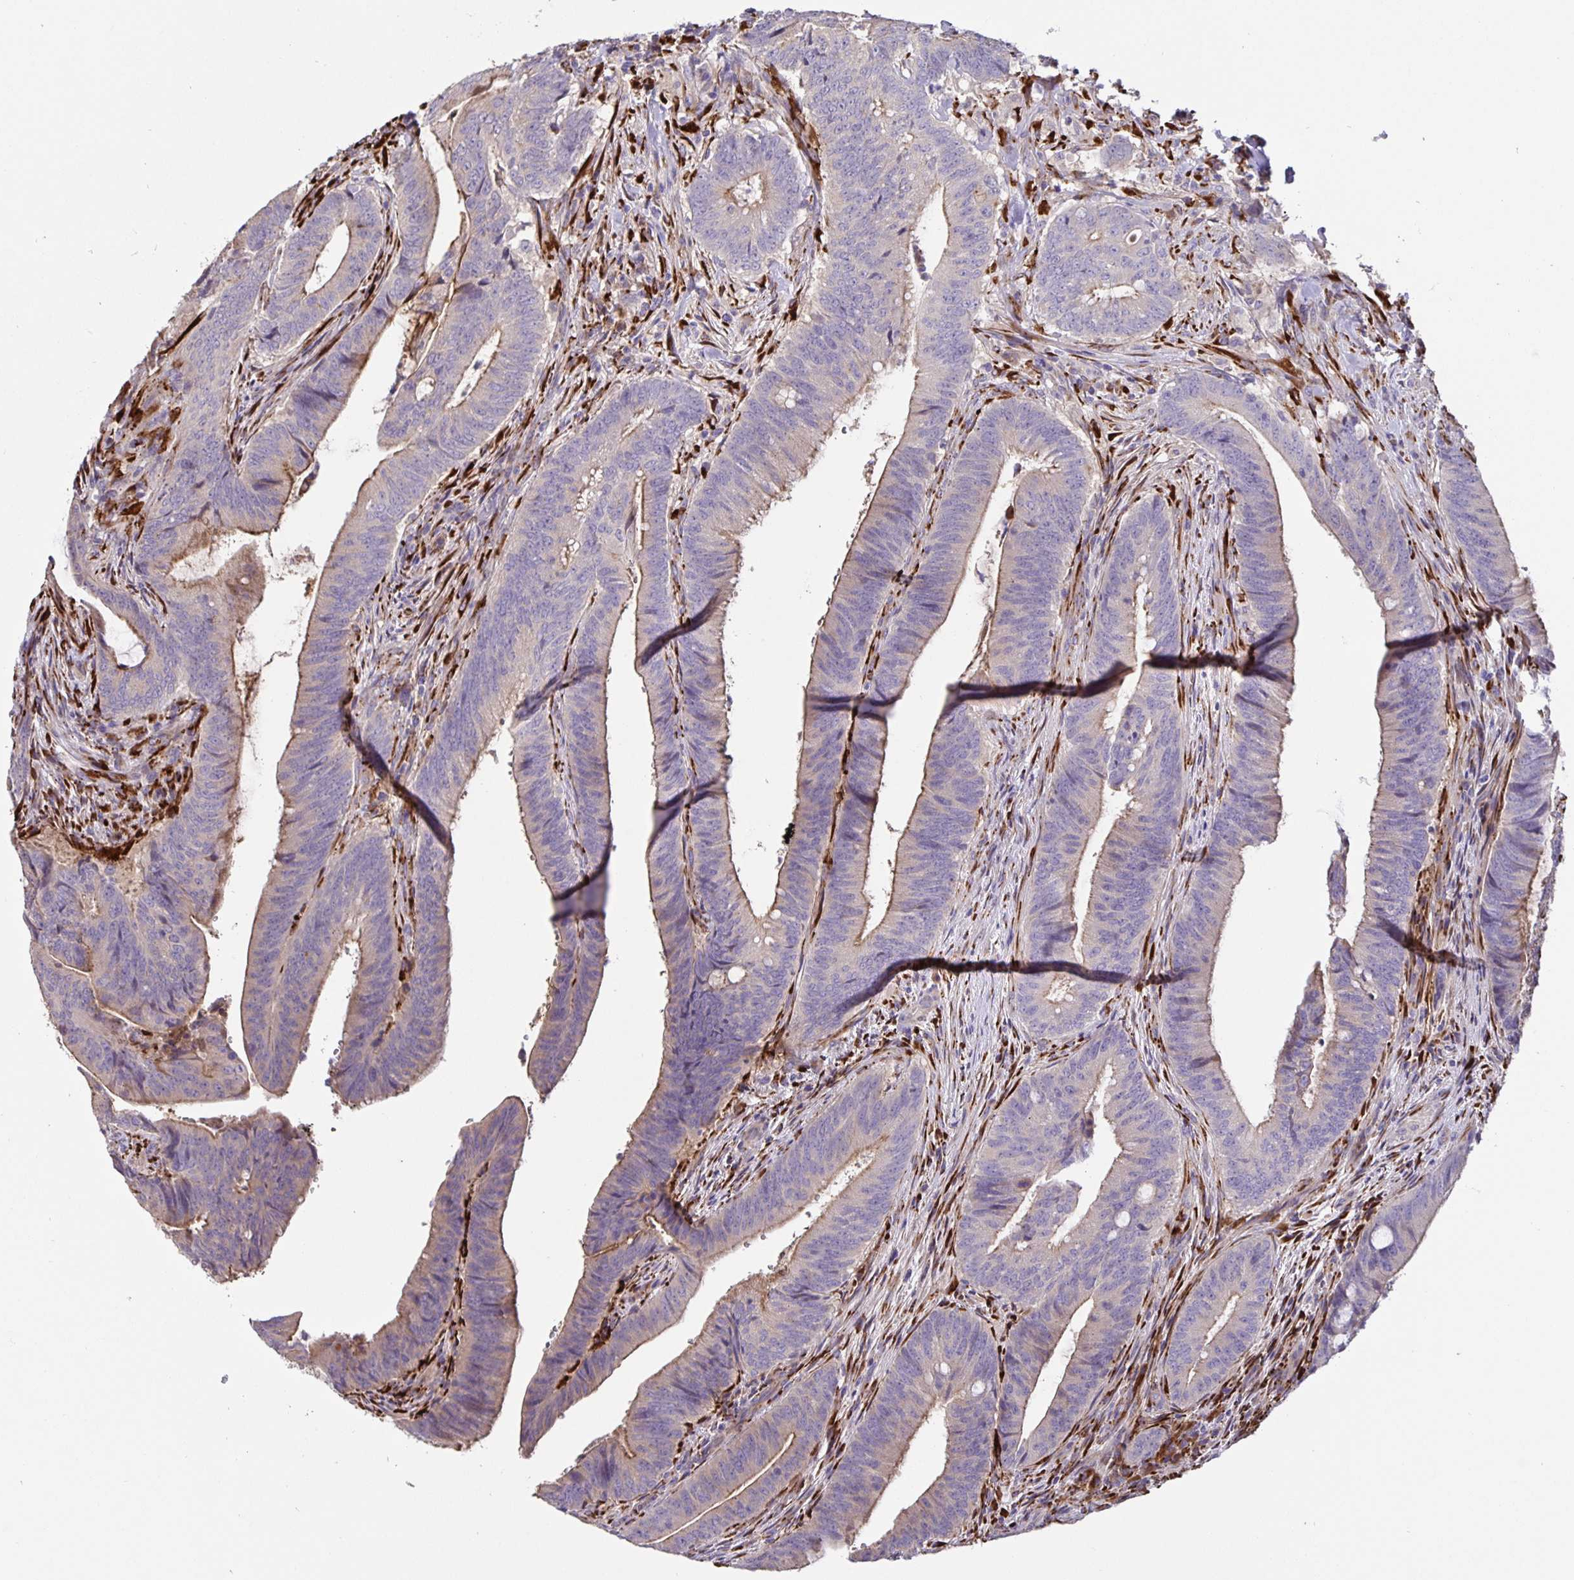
{"staining": {"intensity": "weak", "quantity": "25%-75%", "location": "cytoplasmic/membranous"}, "tissue": "colorectal cancer", "cell_type": "Tumor cells", "image_type": "cancer", "snomed": [{"axis": "morphology", "description": "Adenocarcinoma, NOS"}, {"axis": "topography", "description": "Colon"}], "caption": "Protein expression analysis of colorectal cancer (adenocarcinoma) exhibits weak cytoplasmic/membranous expression in about 25%-75% of tumor cells.", "gene": "EML6", "patient": {"sex": "female", "age": 43}}